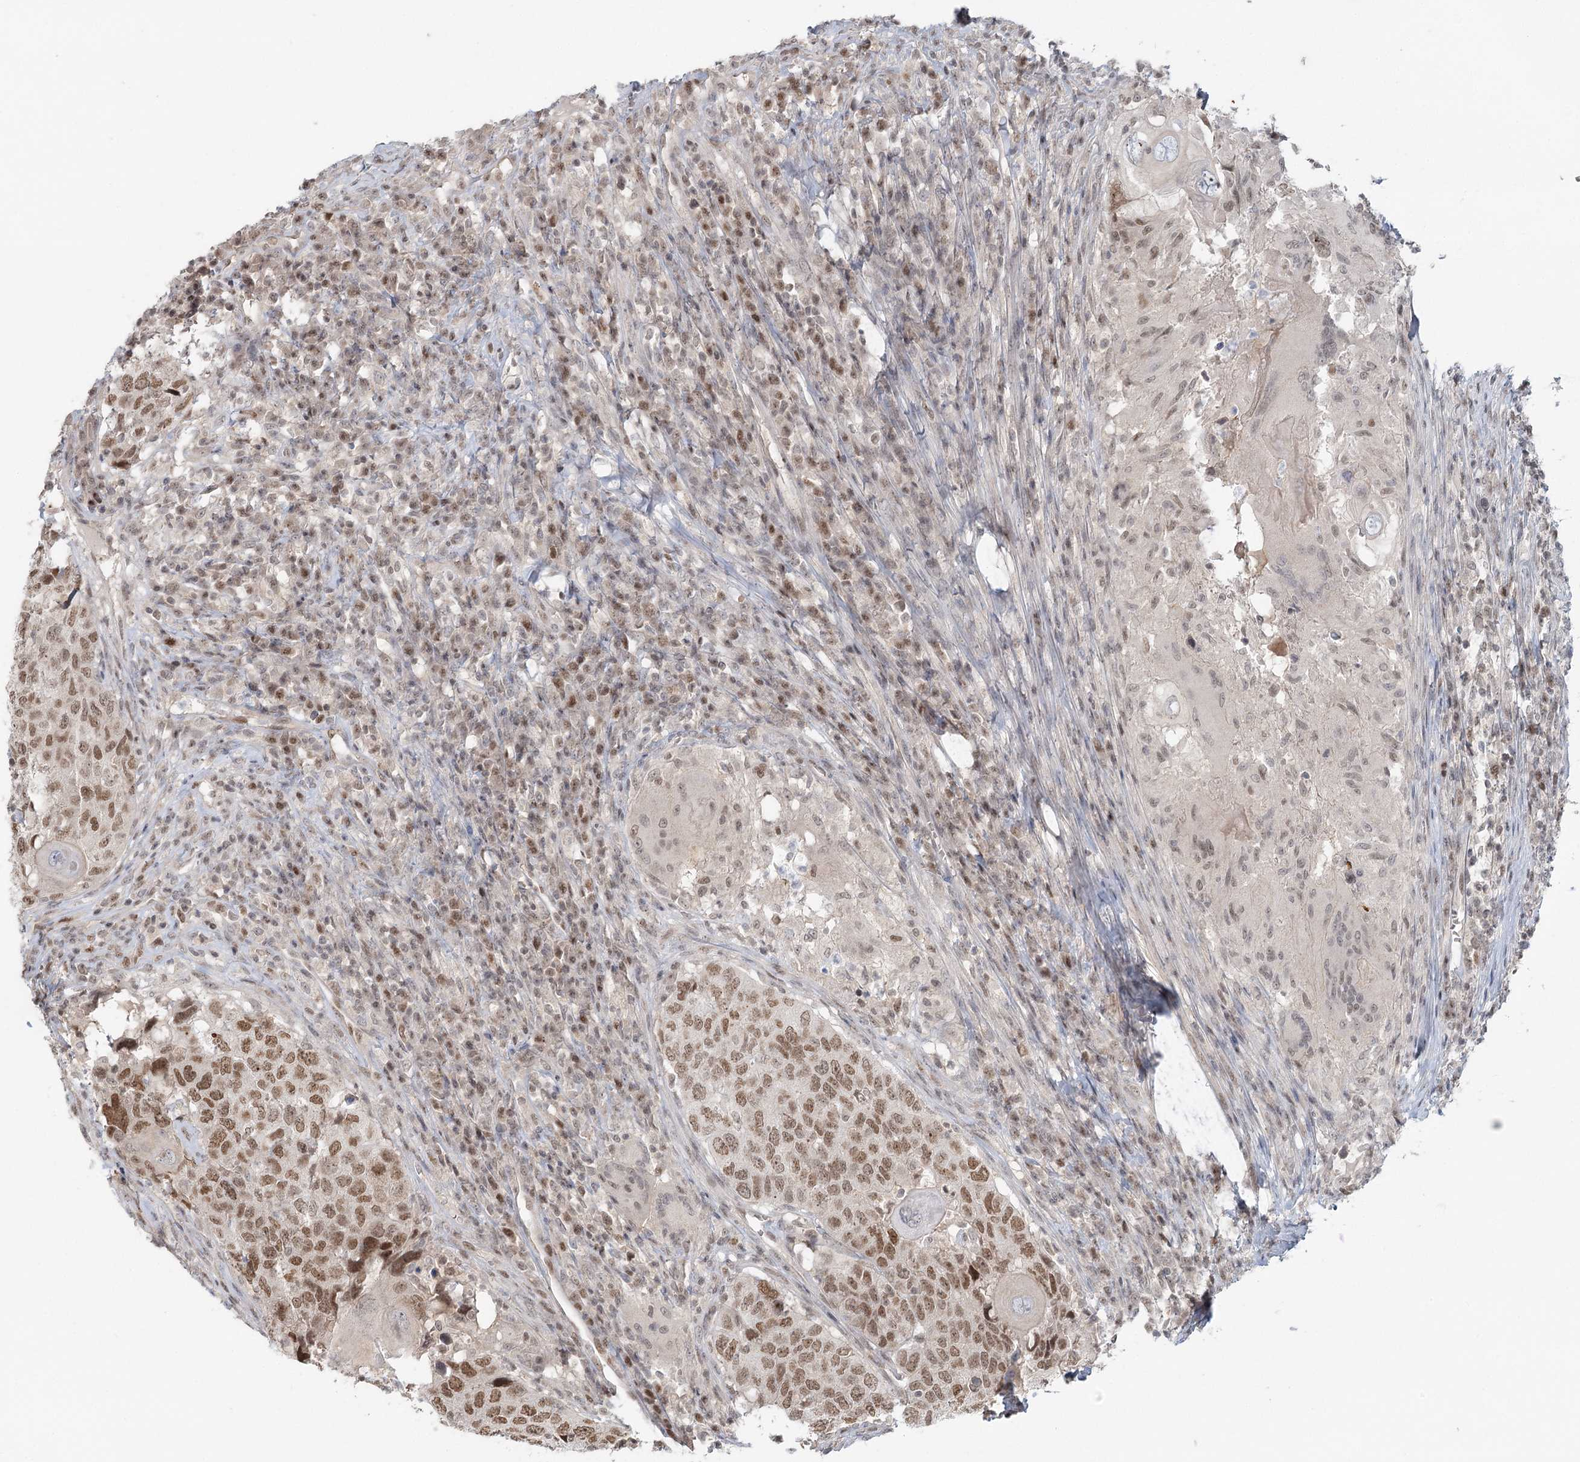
{"staining": {"intensity": "moderate", "quantity": ">75%", "location": "nuclear"}, "tissue": "head and neck cancer", "cell_type": "Tumor cells", "image_type": "cancer", "snomed": [{"axis": "morphology", "description": "Squamous cell carcinoma, NOS"}, {"axis": "topography", "description": "Head-Neck"}], "caption": "Tumor cells exhibit medium levels of moderate nuclear expression in about >75% of cells in human head and neck cancer. (DAB = brown stain, brightfield microscopy at high magnification).", "gene": "R3HCC1L", "patient": {"sex": "male", "age": 66}}